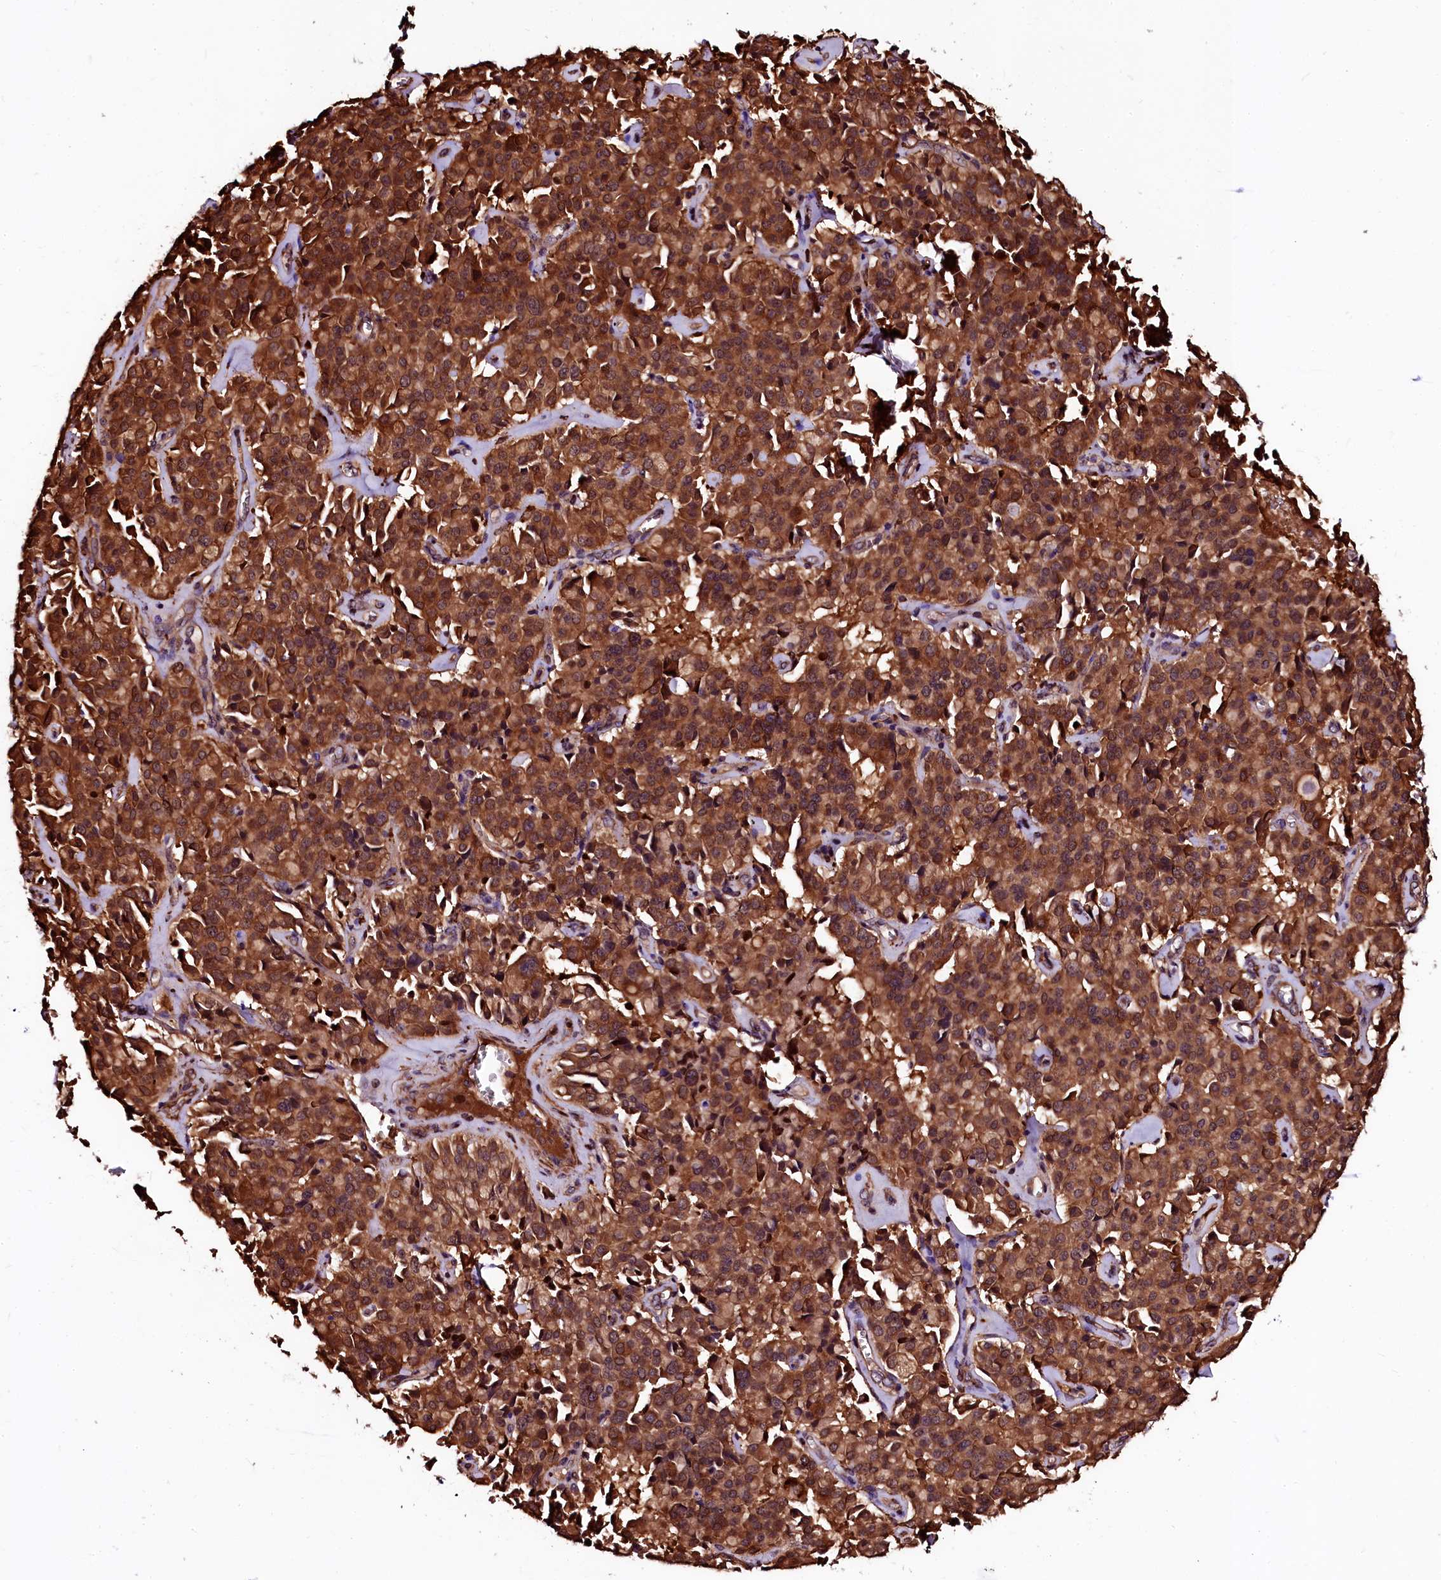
{"staining": {"intensity": "strong", "quantity": ">75%", "location": "cytoplasmic/membranous"}, "tissue": "pancreatic cancer", "cell_type": "Tumor cells", "image_type": "cancer", "snomed": [{"axis": "morphology", "description": "Adenocarcinoma, NOS"}, {"axis": "topography", "description": "Pancreas"}], "caption": "Immunohistochemistry staining of pancreatic adenocarcinoma, which reveals high levels of strong cytoplasmic/membranous staining in about >75% of tumor cells indicating strong cytoplasmic/membranous protein positivity. The staining was performed using DAB (3,3'-diaminobenzidine) (brown) for protein detection and nuclei were counterstained in hematoxylin (blue).", "gene": "N4BP1", "patient": {"sex": "male", "age": 65}}